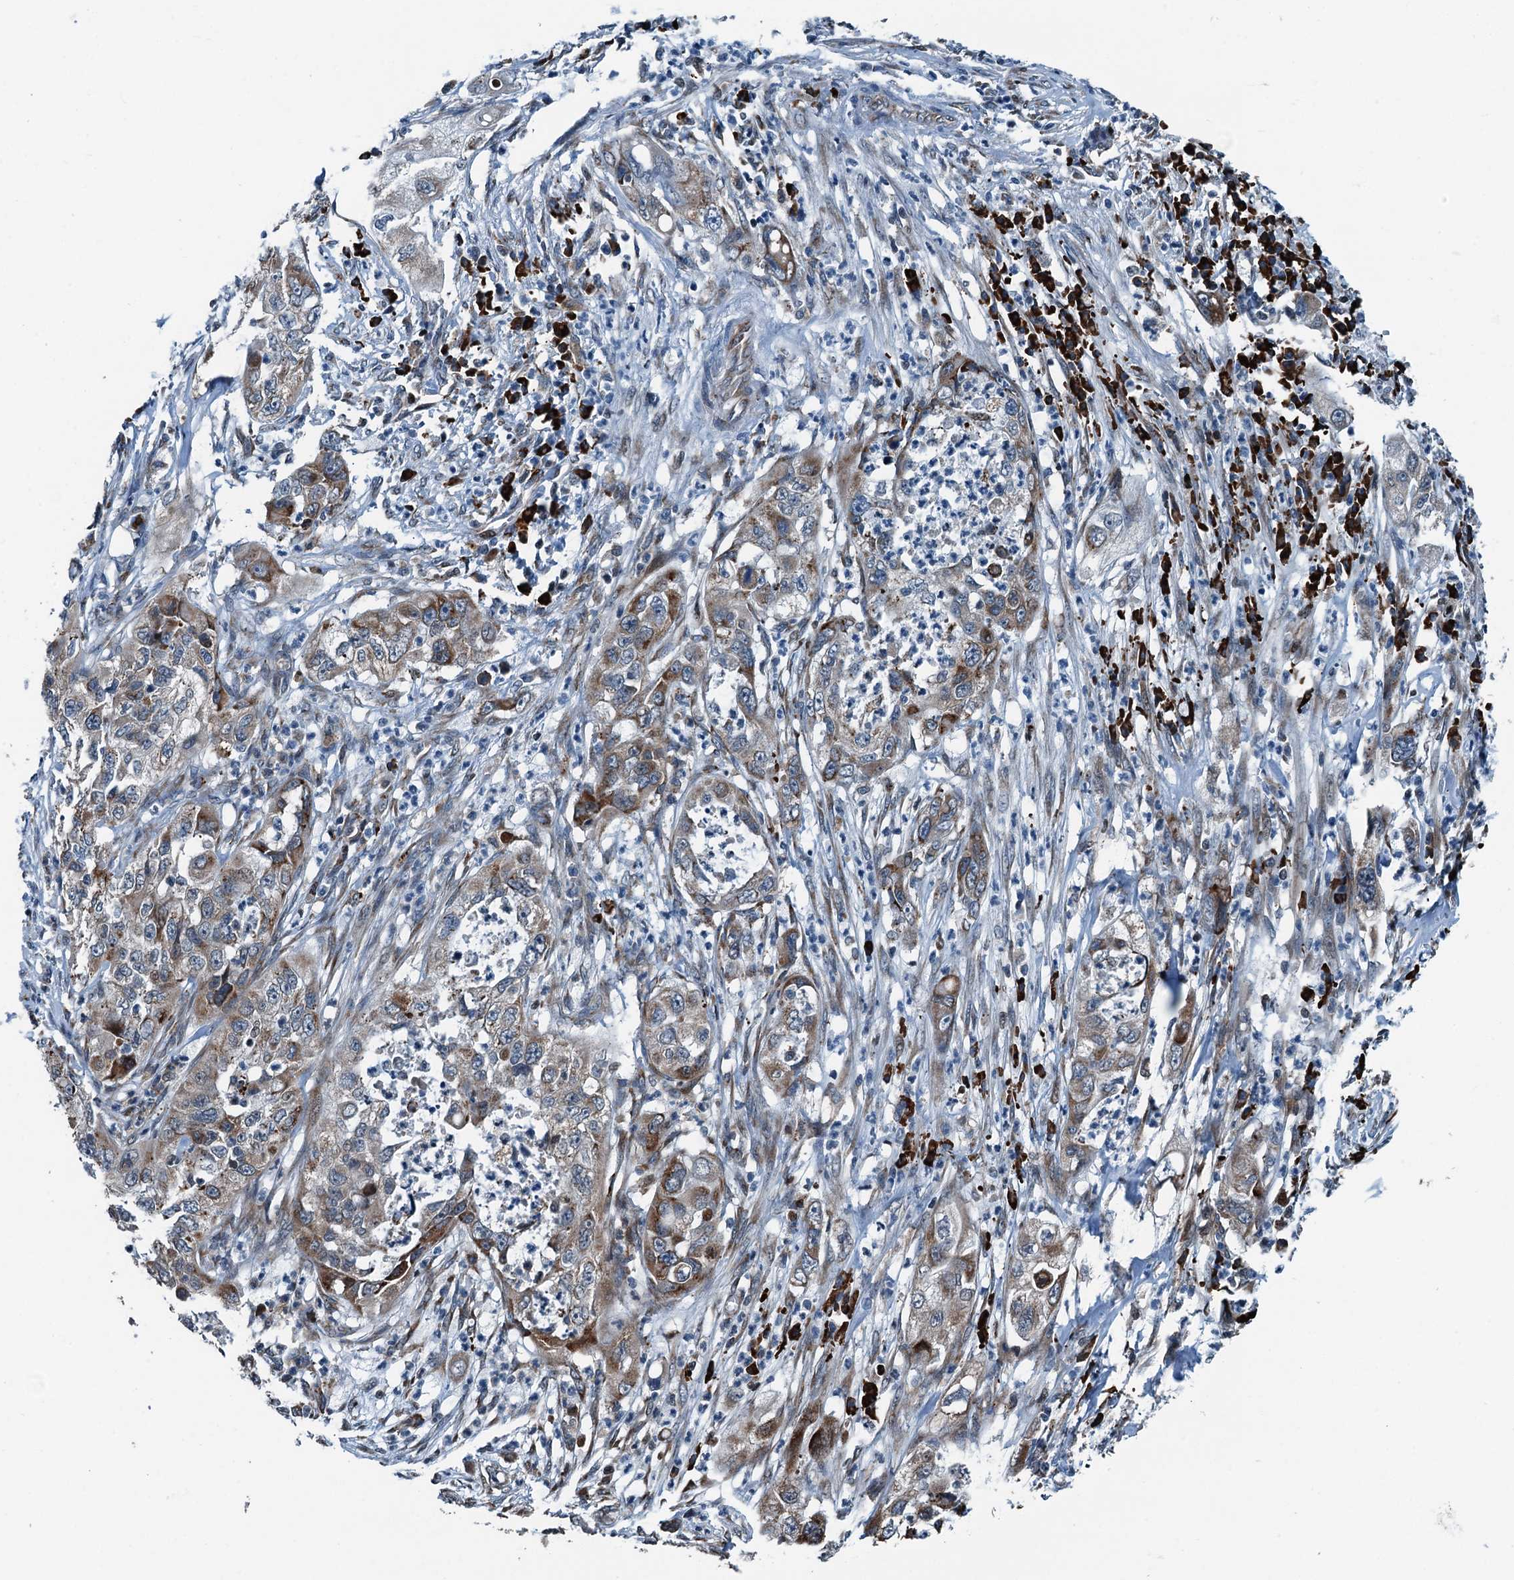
{"staining": {"intensity": "moderate", "quantity": "25%-75%", "location": "cytoplasmic/membranous"}, "tissue": "pancreatic cancer", "cell_type": "Tumor cells", "image_type": "cancer", "snomed": [{"axis": "morphology", "description": "Adenocarcinoma, NOS"}, {"axis": "topography", "description": "Pancreas"}], "caption": "The micrograph shows staining of pancreatic cancer, revealing moderate cytoplasmic/membranous protein positivity (brown color) within tumor cells. Ihc stains the protein in brown and the nuclei are stained blue.", "gene": "TAMALIN", "patient": {"sex": "female", "age": 78}}